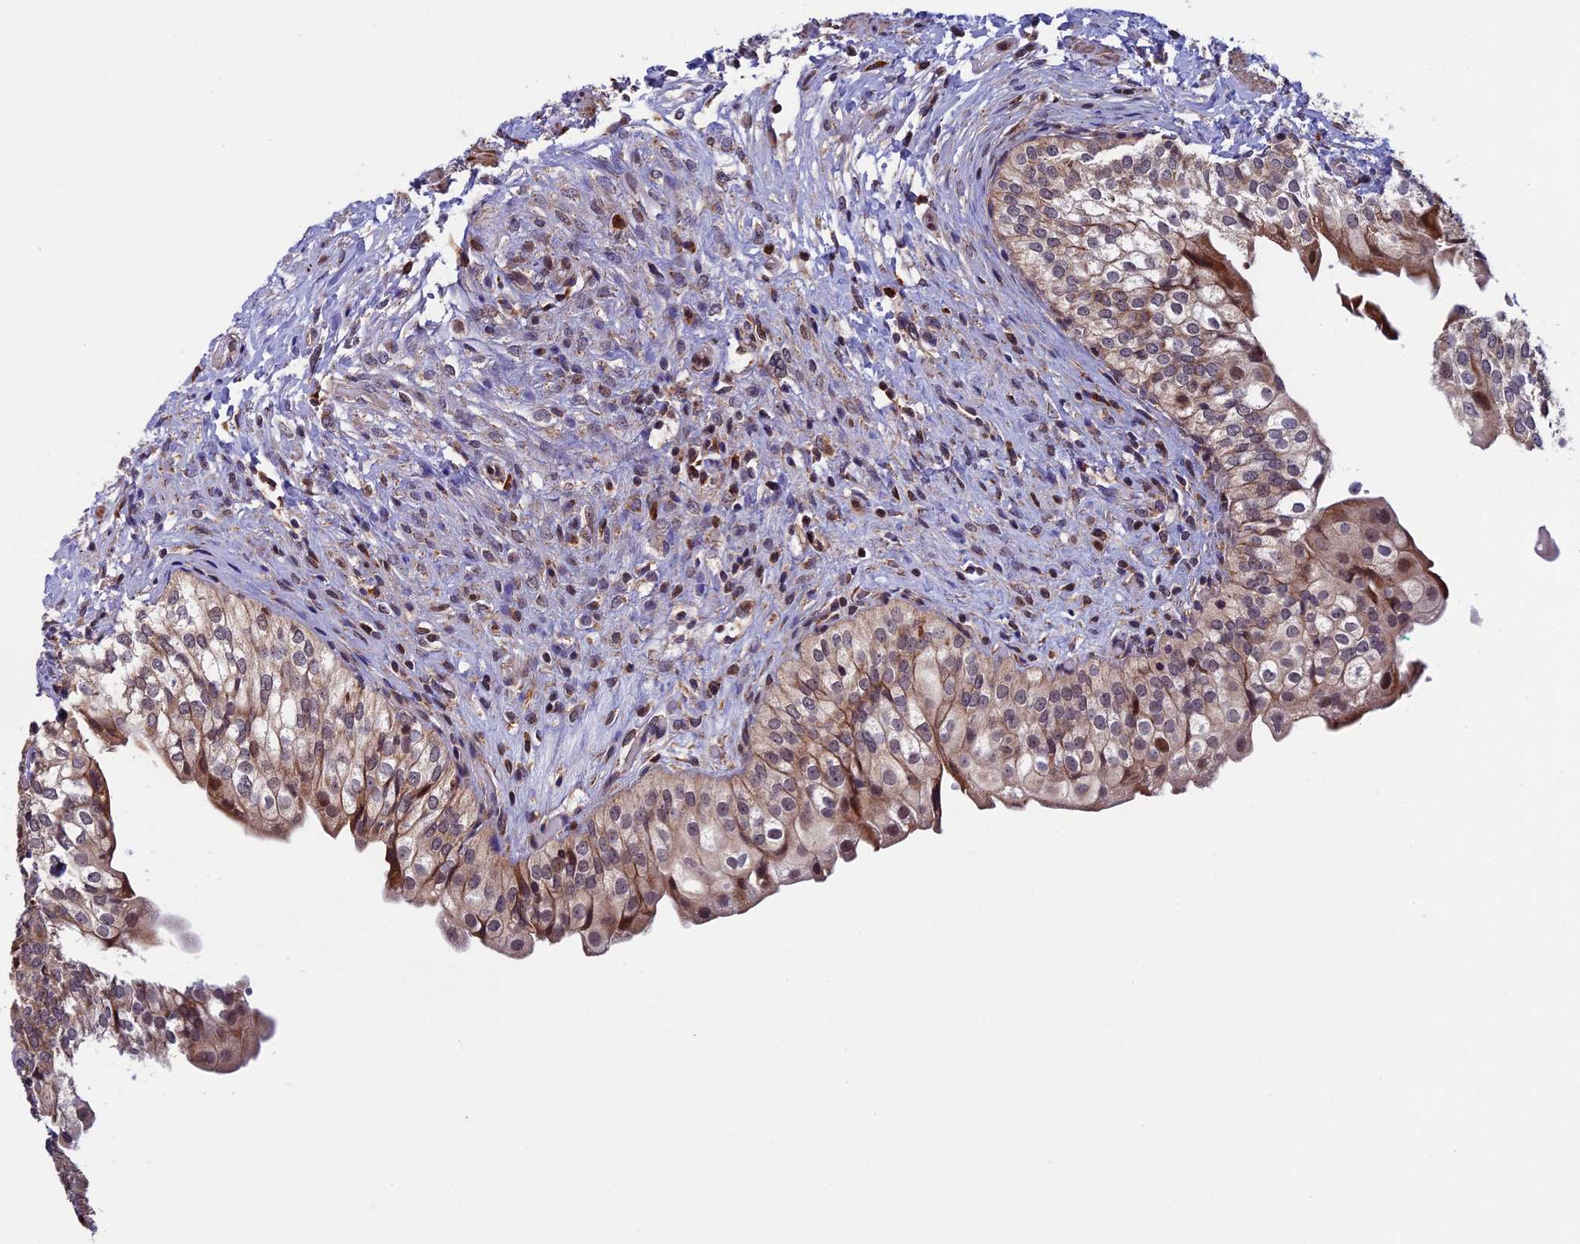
{"staining": {"intensity": "moderate", "quantity": ">75%", "location": "cytoplasmic/membranous"}, "tissue": "urinary bladder", "cell_type": "Urothelial cells", "image_type": "normal", "snomed": [{"axis": "morphology", "description": "Normal tissue, NOS"}, {"axis": "topography", "description": "Urinary bladder"}], "caption": "The photomicrograph shows immunohistochemical staining of benign urinary bladder. There is moderate cytoplasmic/membranous positivity is identified in approximately >75% of urothelial cells.", "gene": "RNF17", "patient": {"sex": "male", "age": 55}}